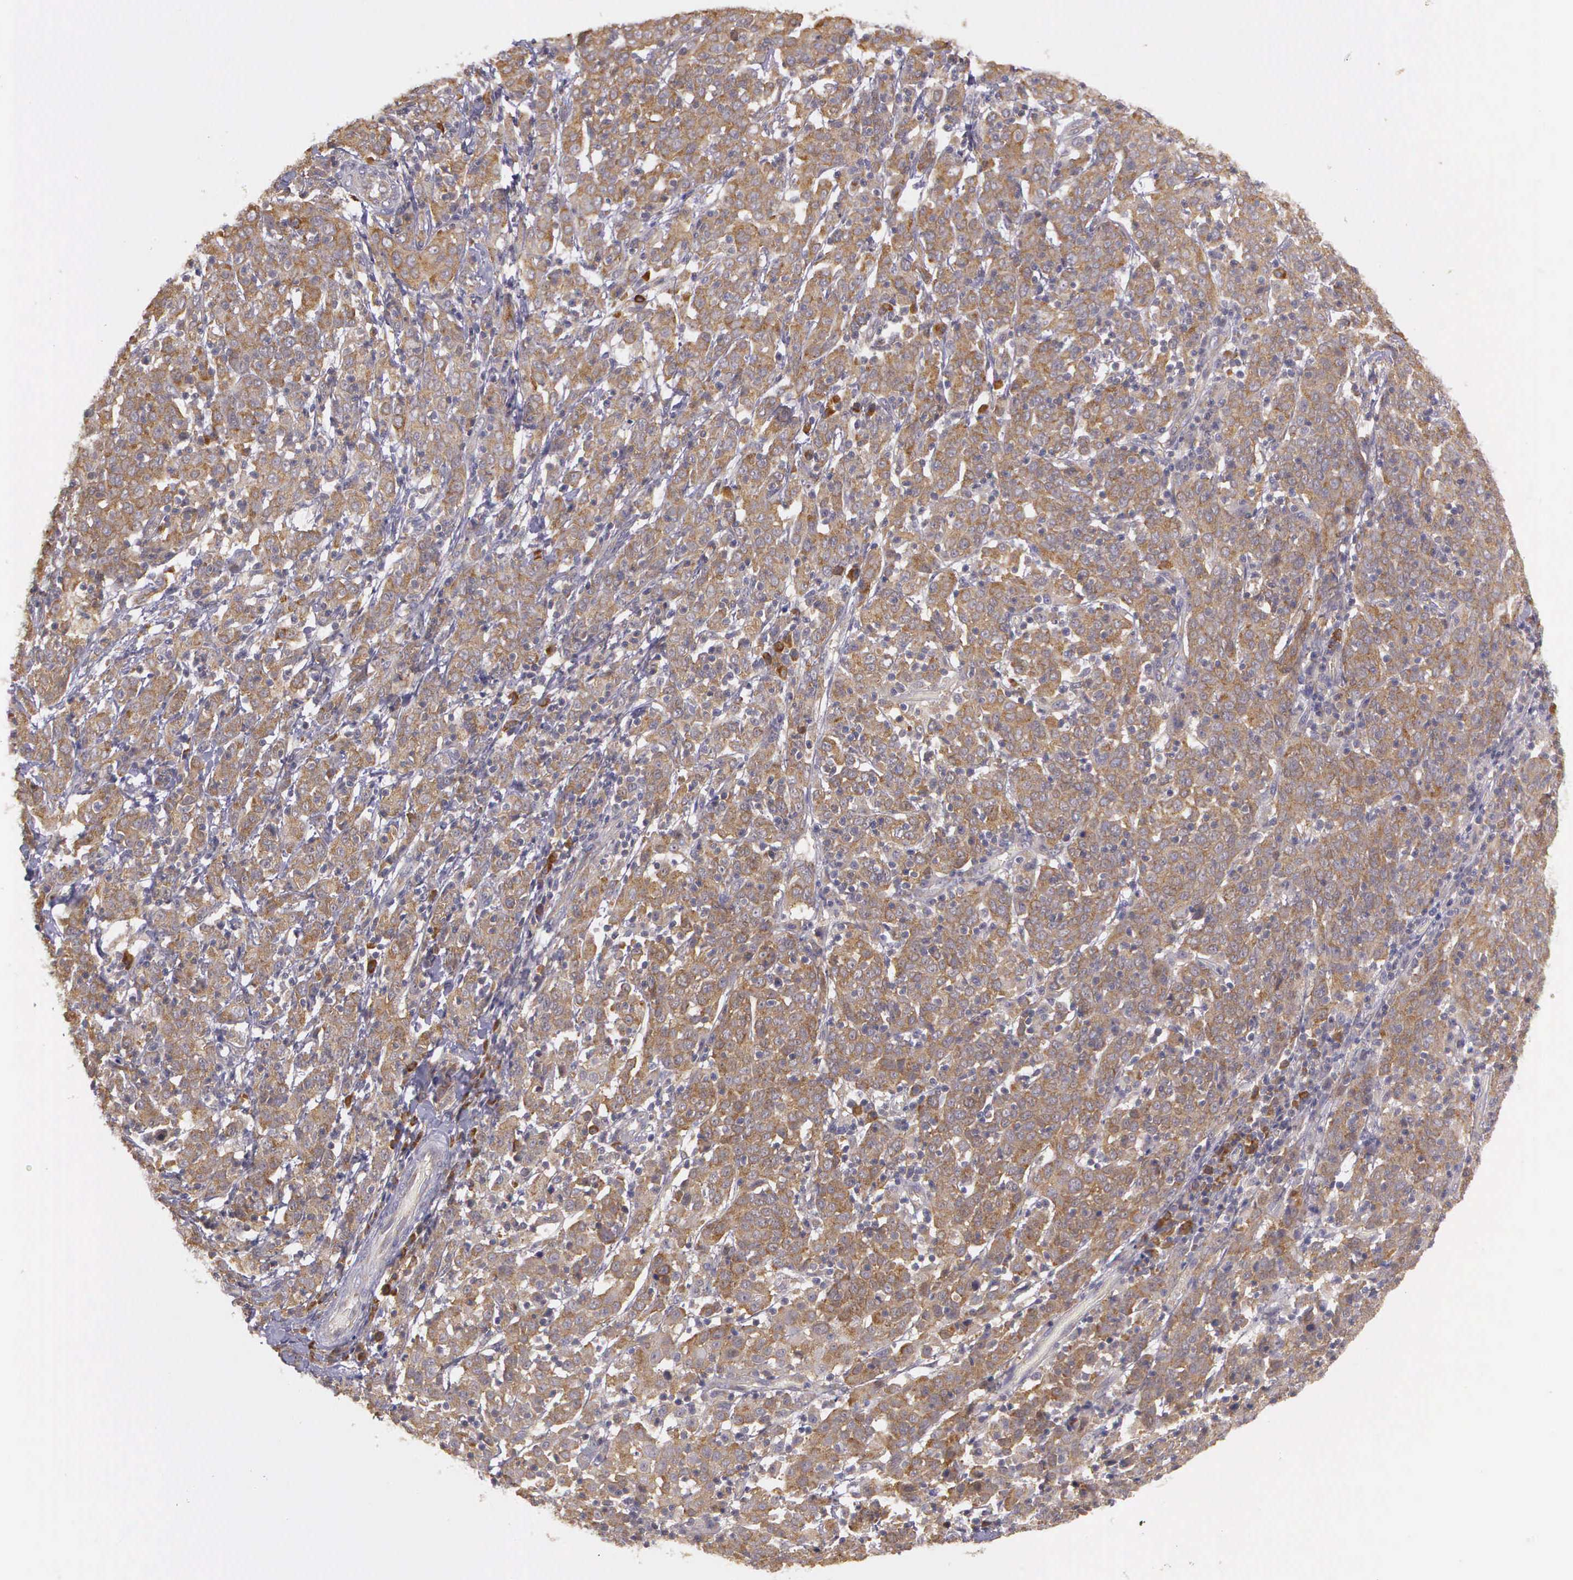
{"staining": {"intensity": "strong", "quantity": ">75%", "location": "cytoplasmic/membranous"}, "tissue": "cervical cancer", "cell_type": "Tumor cells", "image_type": "cancer", "snomed": [{"axis": "morphology", "description": "Normal tissue, NOS"}, {"axis": "morphology", "description": "Squamous cell carcinoma, NOS"}, {"axis": "topography", "description": "Cervix"}], "caption": "About >75% of tumor cells in human cervical cancer (squamous cell carcinoma) show strong cytoplasmic/membranous protein staining as visualized by brown immunohistochemical staining.", "gene": "EIF5", "patient": {"sex": "female", "age": 67}}